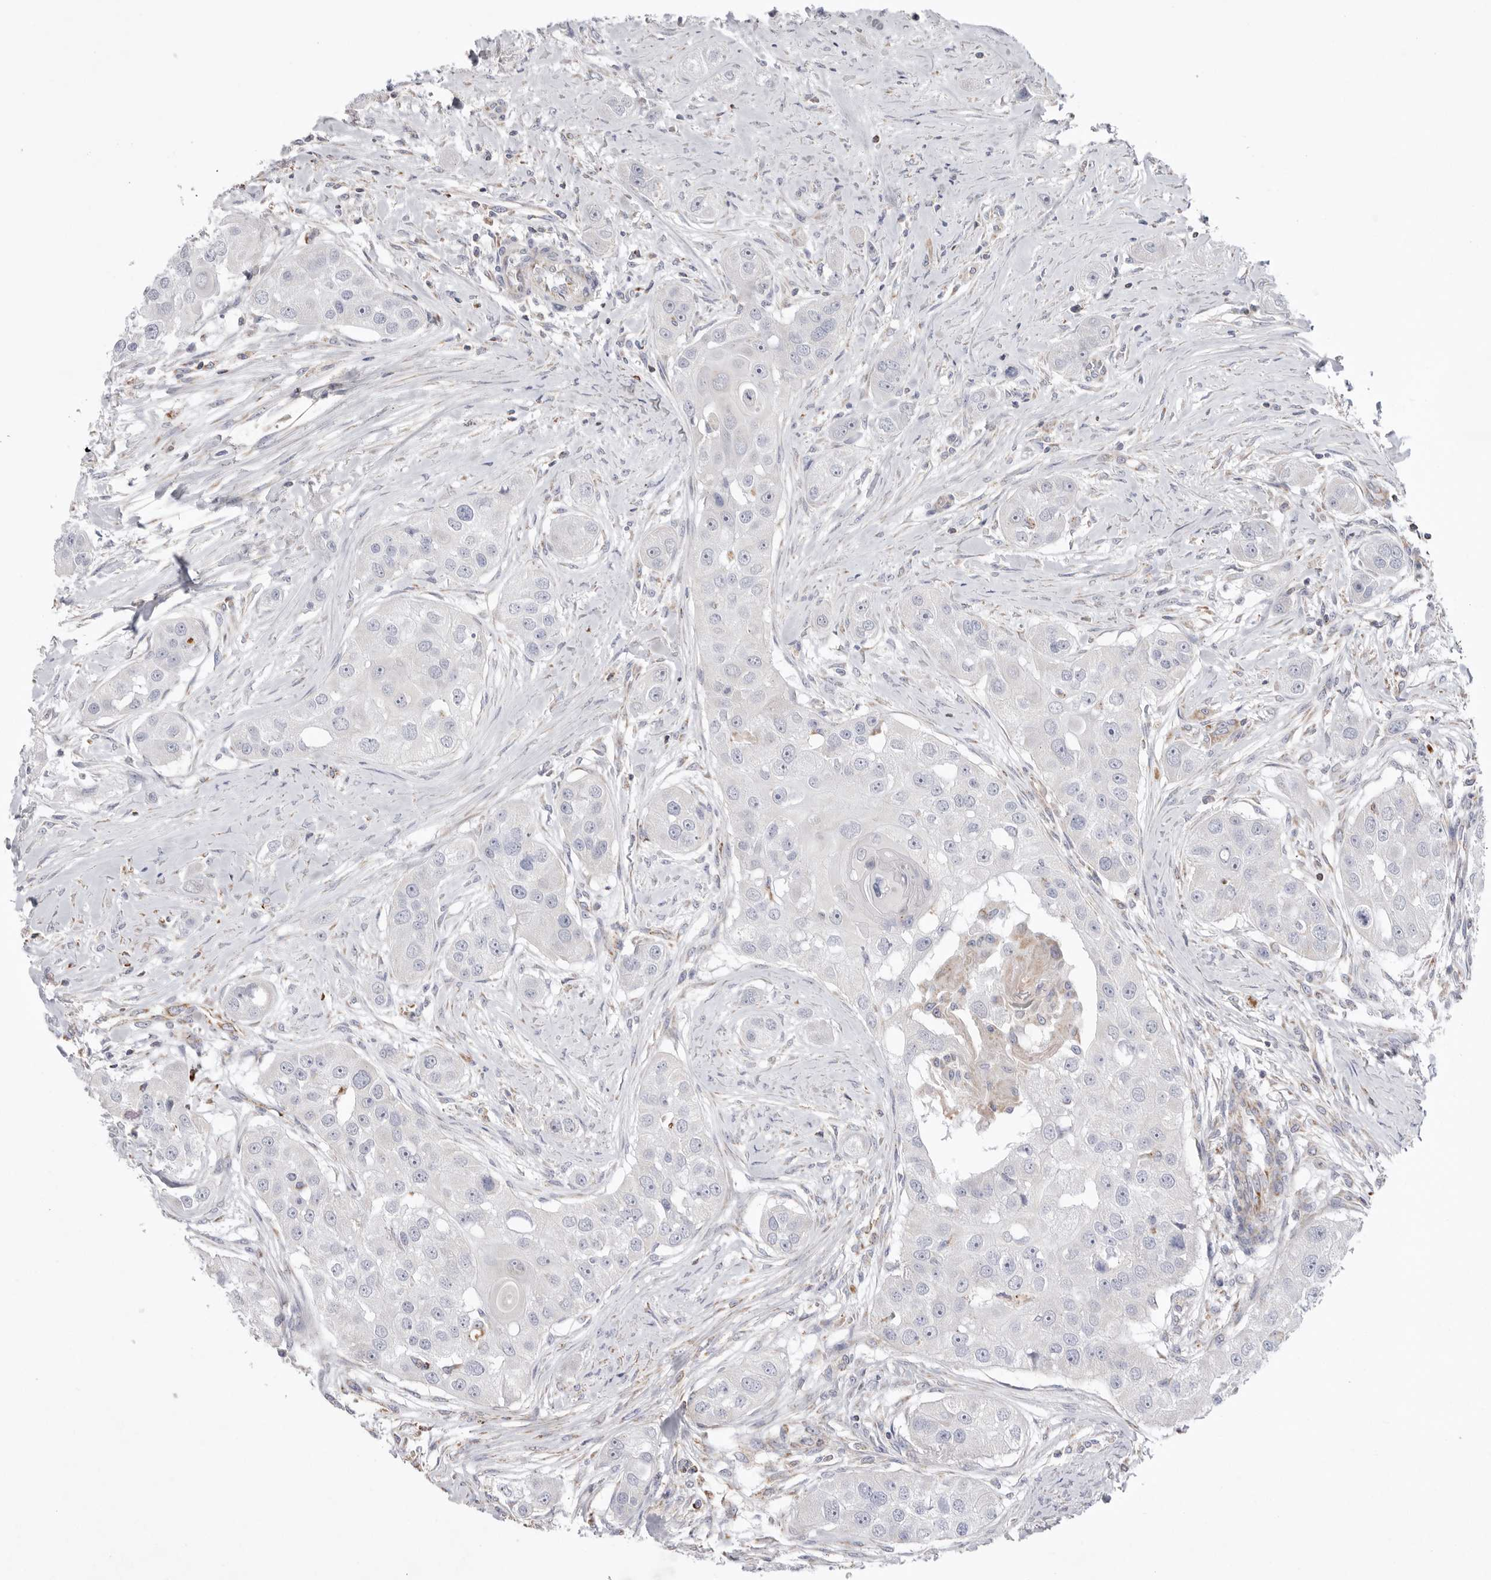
{"staining": {"intensity": "negative", "quantity": "none", "location": "none"}, "tissue": "head and neck cancer", "cell_type": "Tumor cells", "image_type": "cancer", "snomed": [{"axis": "morphology", "description": "Normal tissue, NOS"}, {"axis": "morphology", "description": "Squamous cell carcinoma, NOS"}, {"axis": "topography", "description": "Skeletal muscle"}, {"axis": "topography", "description": "Head-Neck"}], "caption": "An image of head and neck cancer (squamous cell carcinoma) stained for a protein shows no brown staining in tumor cells.", "gene": "VDAC3", "patient": {"sex": "male", "age": 51}}